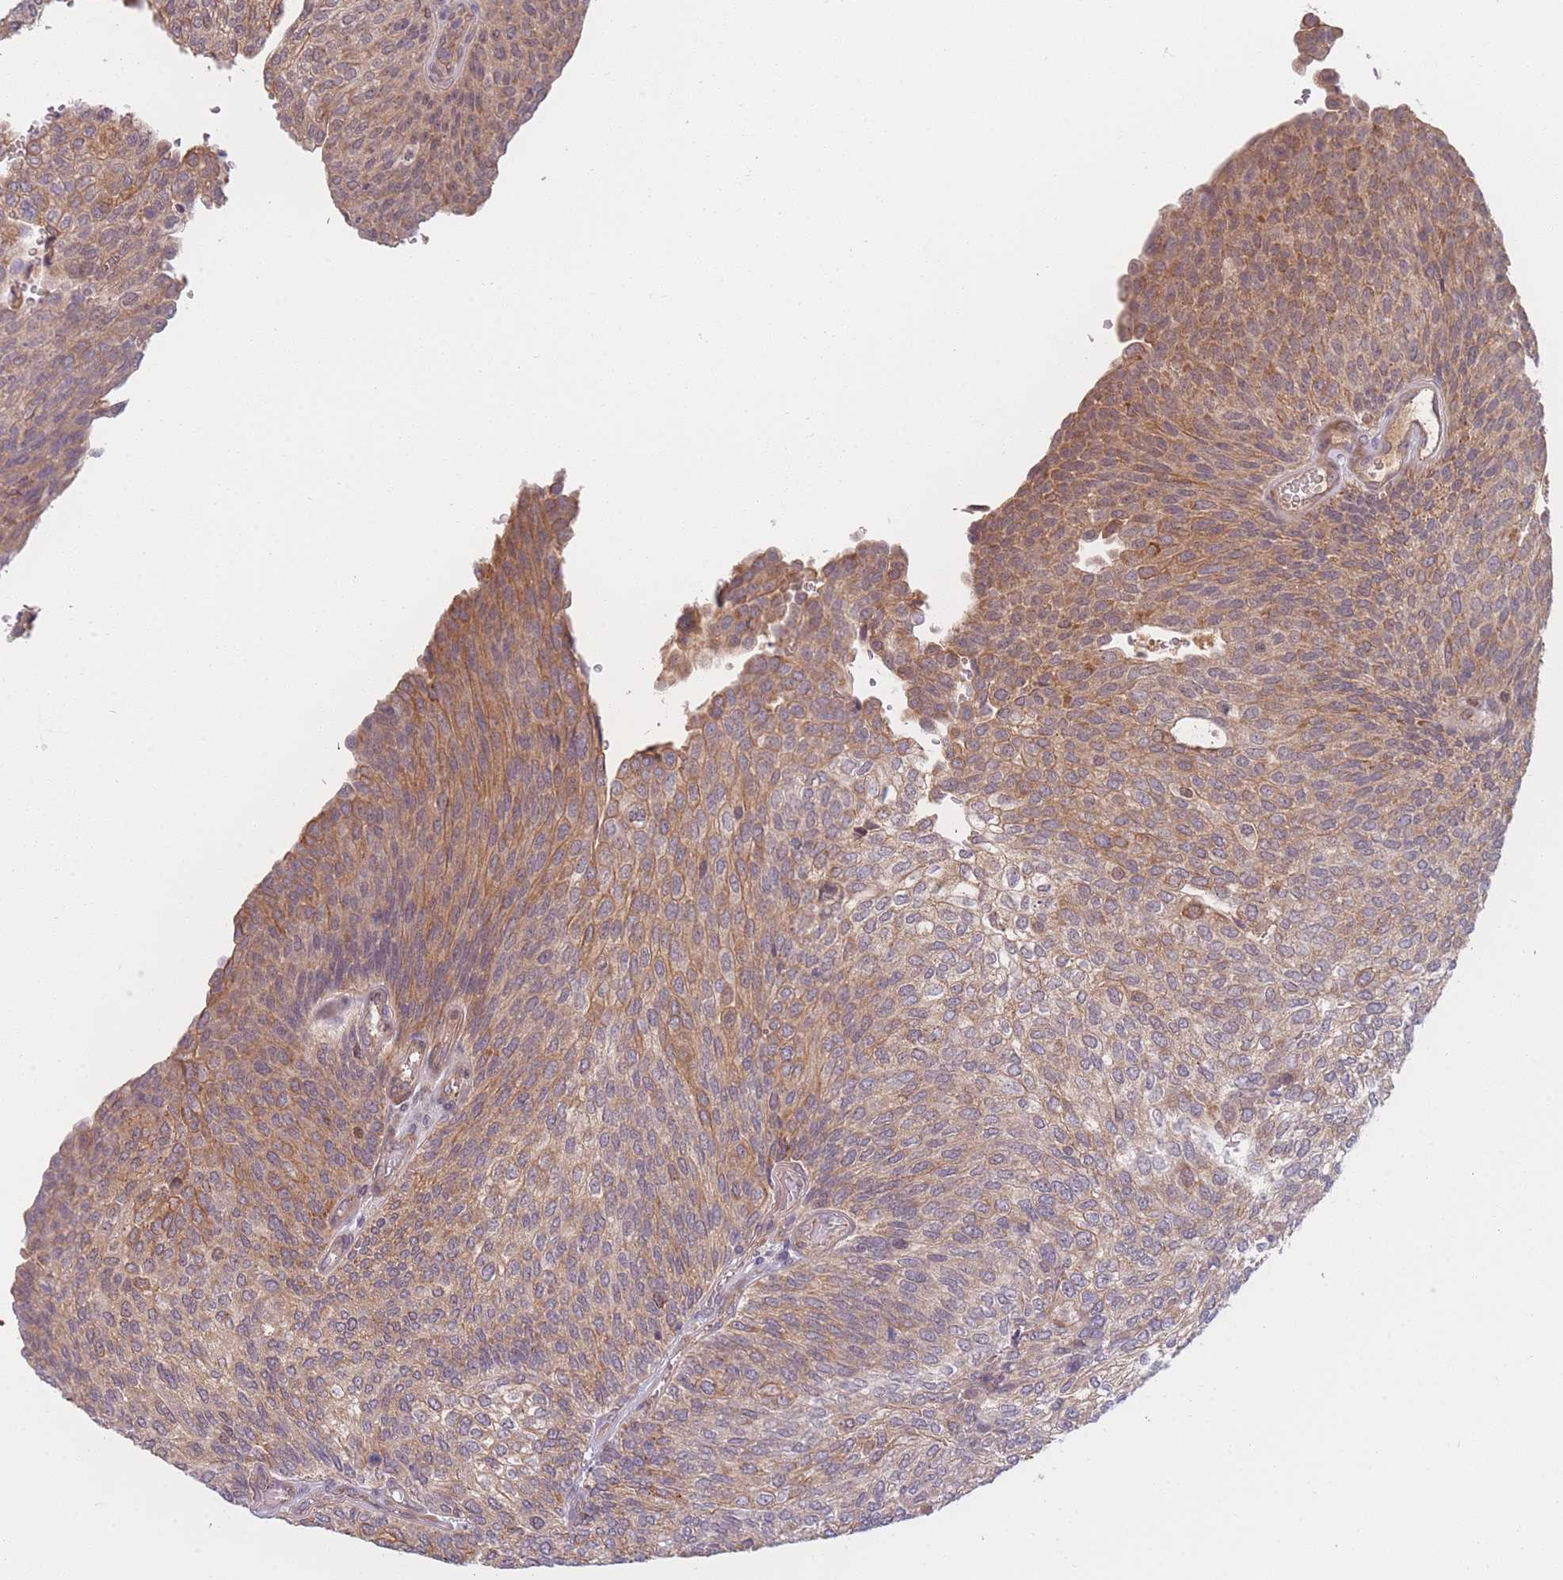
{"staining": {"intensity": "moderate", "quantity": ">75%", "location": "cytoplasmic/membranous"}, "tissue": "urothelial cancer", "cell_type": "Tumor cells", "image_type": "cancer", "snomed": [{"axis": "morphology", "description": "Urothelial carcinoma, Low grade"}, {"axis": "topography", "description": "Urinary bladder"}], "caption": "Human low-grade urothelial carcinoma stained with a protein marker demonstrates moderate staining in tumor cells.", "gene": "FAM153A", "patient": {"sex": "female", "age": 79}}